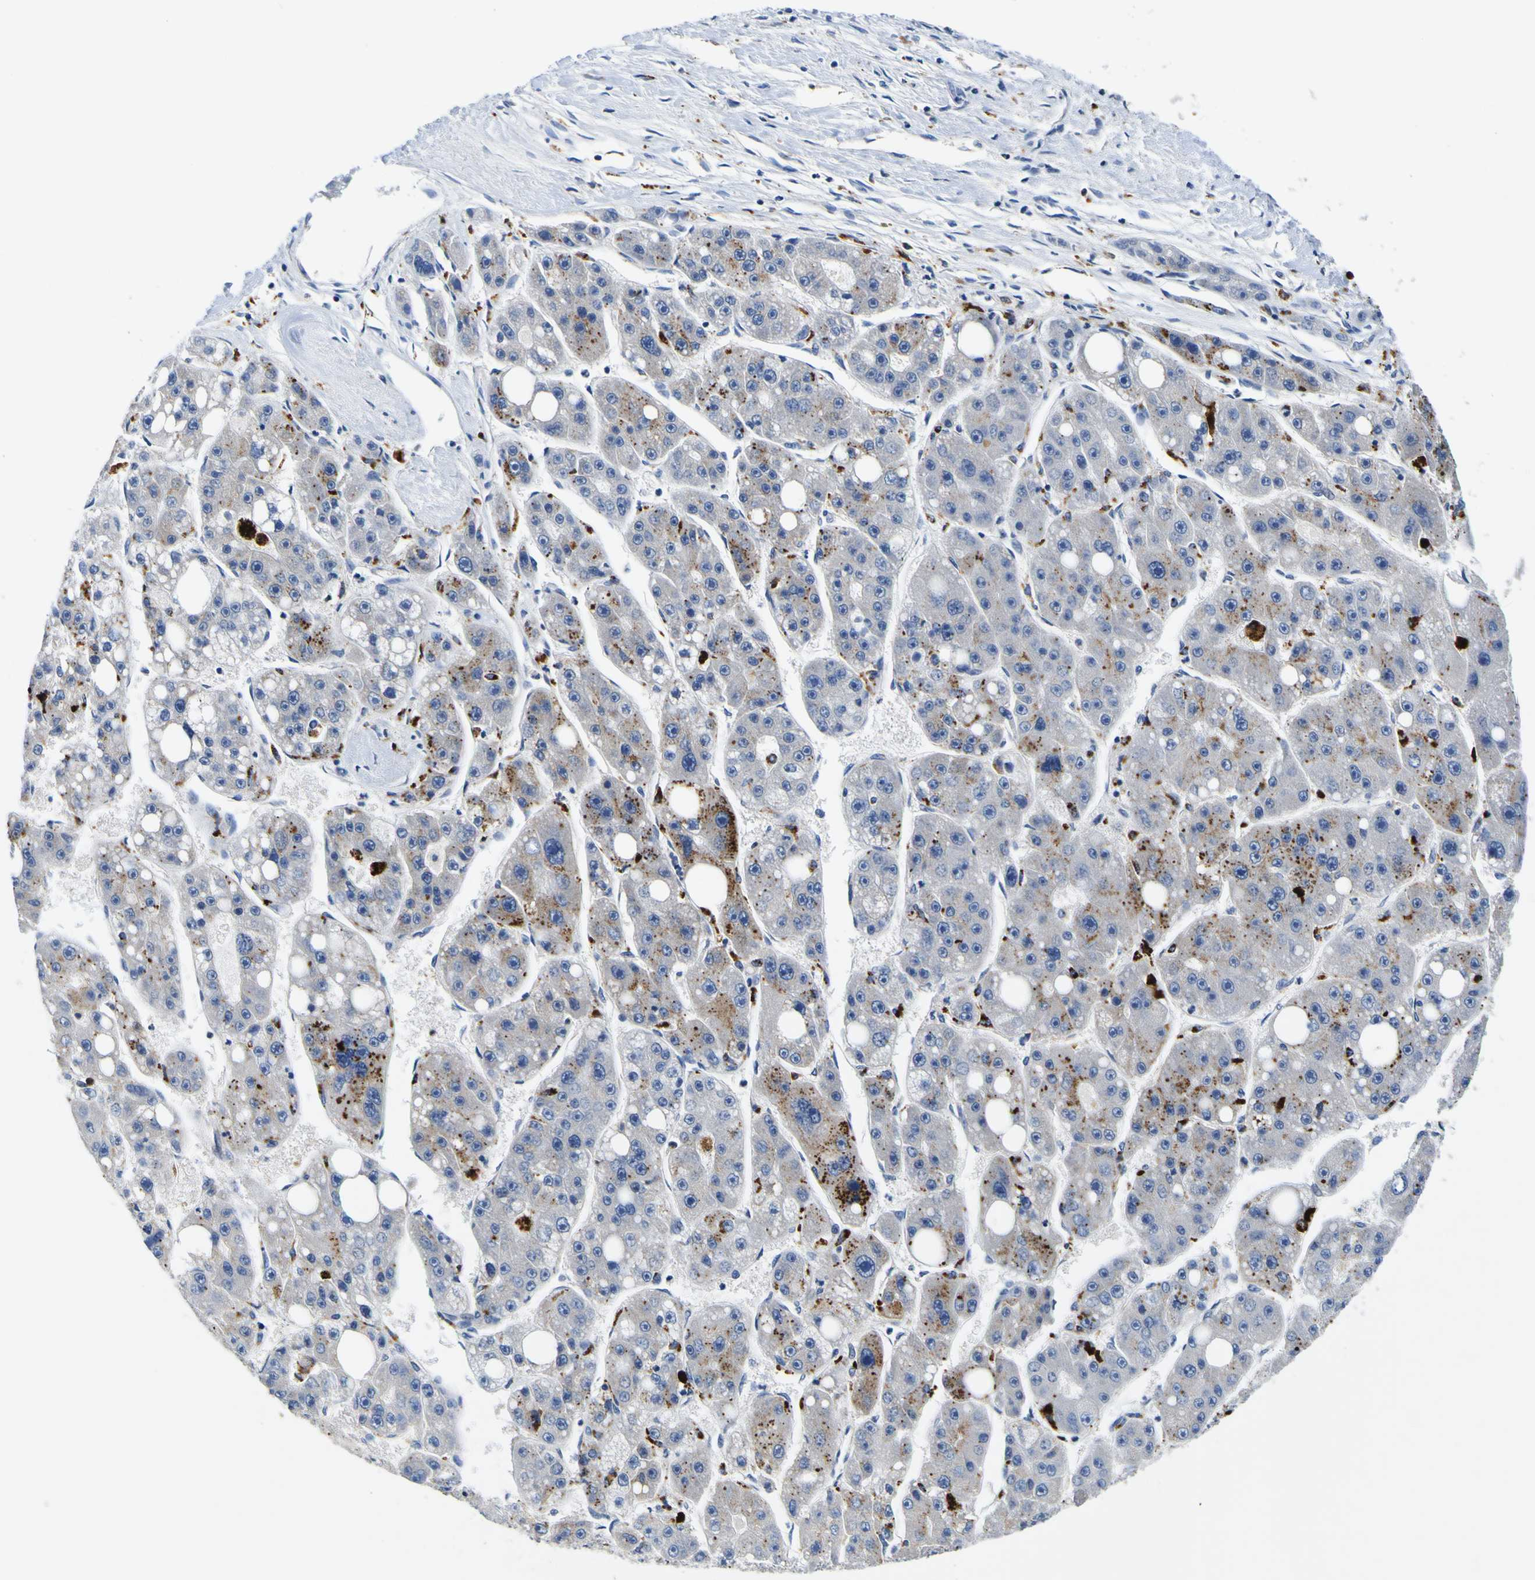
{"staining": {"intensity": "strong", "quantity": "<25%", "location": "cytoplasmic/membranous"}, "tissue": "liver cancer", "cell_type": "Tumor cells", "image_type": "cancer", "snomed": [{"axis": "morphology", "description": "Carcinoma, Hepatocellular, NOS"}, {"axis": "topography", "description": "Liver"}], "caption": "Immunohistochemistry (IHC) micrograph of neoplastic tissue: liver cancer (hepatocellular carcinoma) stained using IHC displays medium levels of strong protein expression localized specifically in the cytoplasmic/membranous of tumor cells, appearing as a cytoplasmic/membranous brown color.", "gene": "TNIK", "patient": {"sex": "female", "age": 61}}